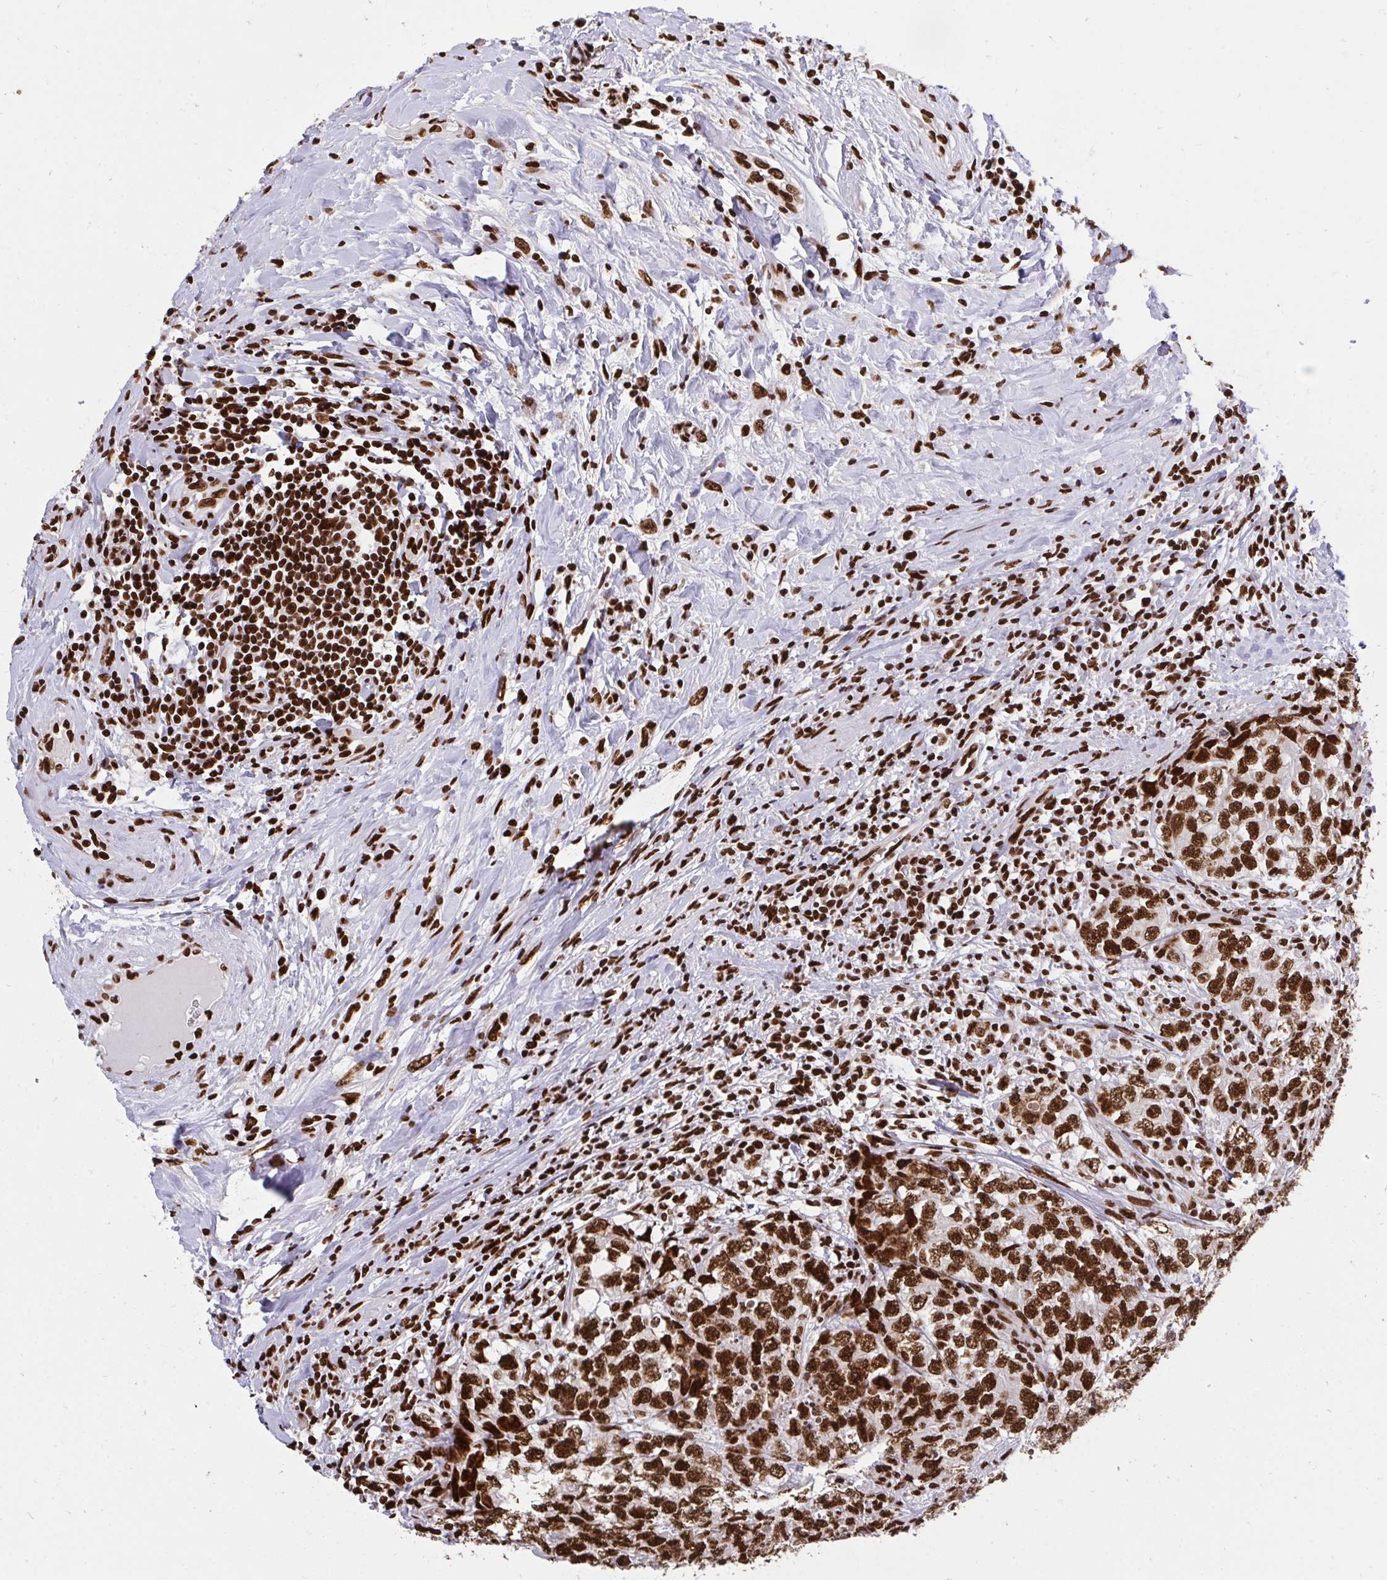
{"staining": {"intensity": "strong", "quantity": ">75%", "location": "nuclear"}, "tissue": "testis cancer", "cell_type": "Tumor cells", "image_type": "cancer", "snomed": [{"axis": "morphology", "description": "Seminoma, NOS"}, {"axis": "morphology", "description": "Carcinoma, Embryonal, NOS"}, {"axis": "topography", "description": "Testis"}], "caption": "Embryonal carcinoma (testis) stained with immunohistochemistry demonstrates strong nuclear positivity in approximately >75% of tumor cells.", "gene": "HNRNPL", "patient": {"sex": "male", "age": 43}}